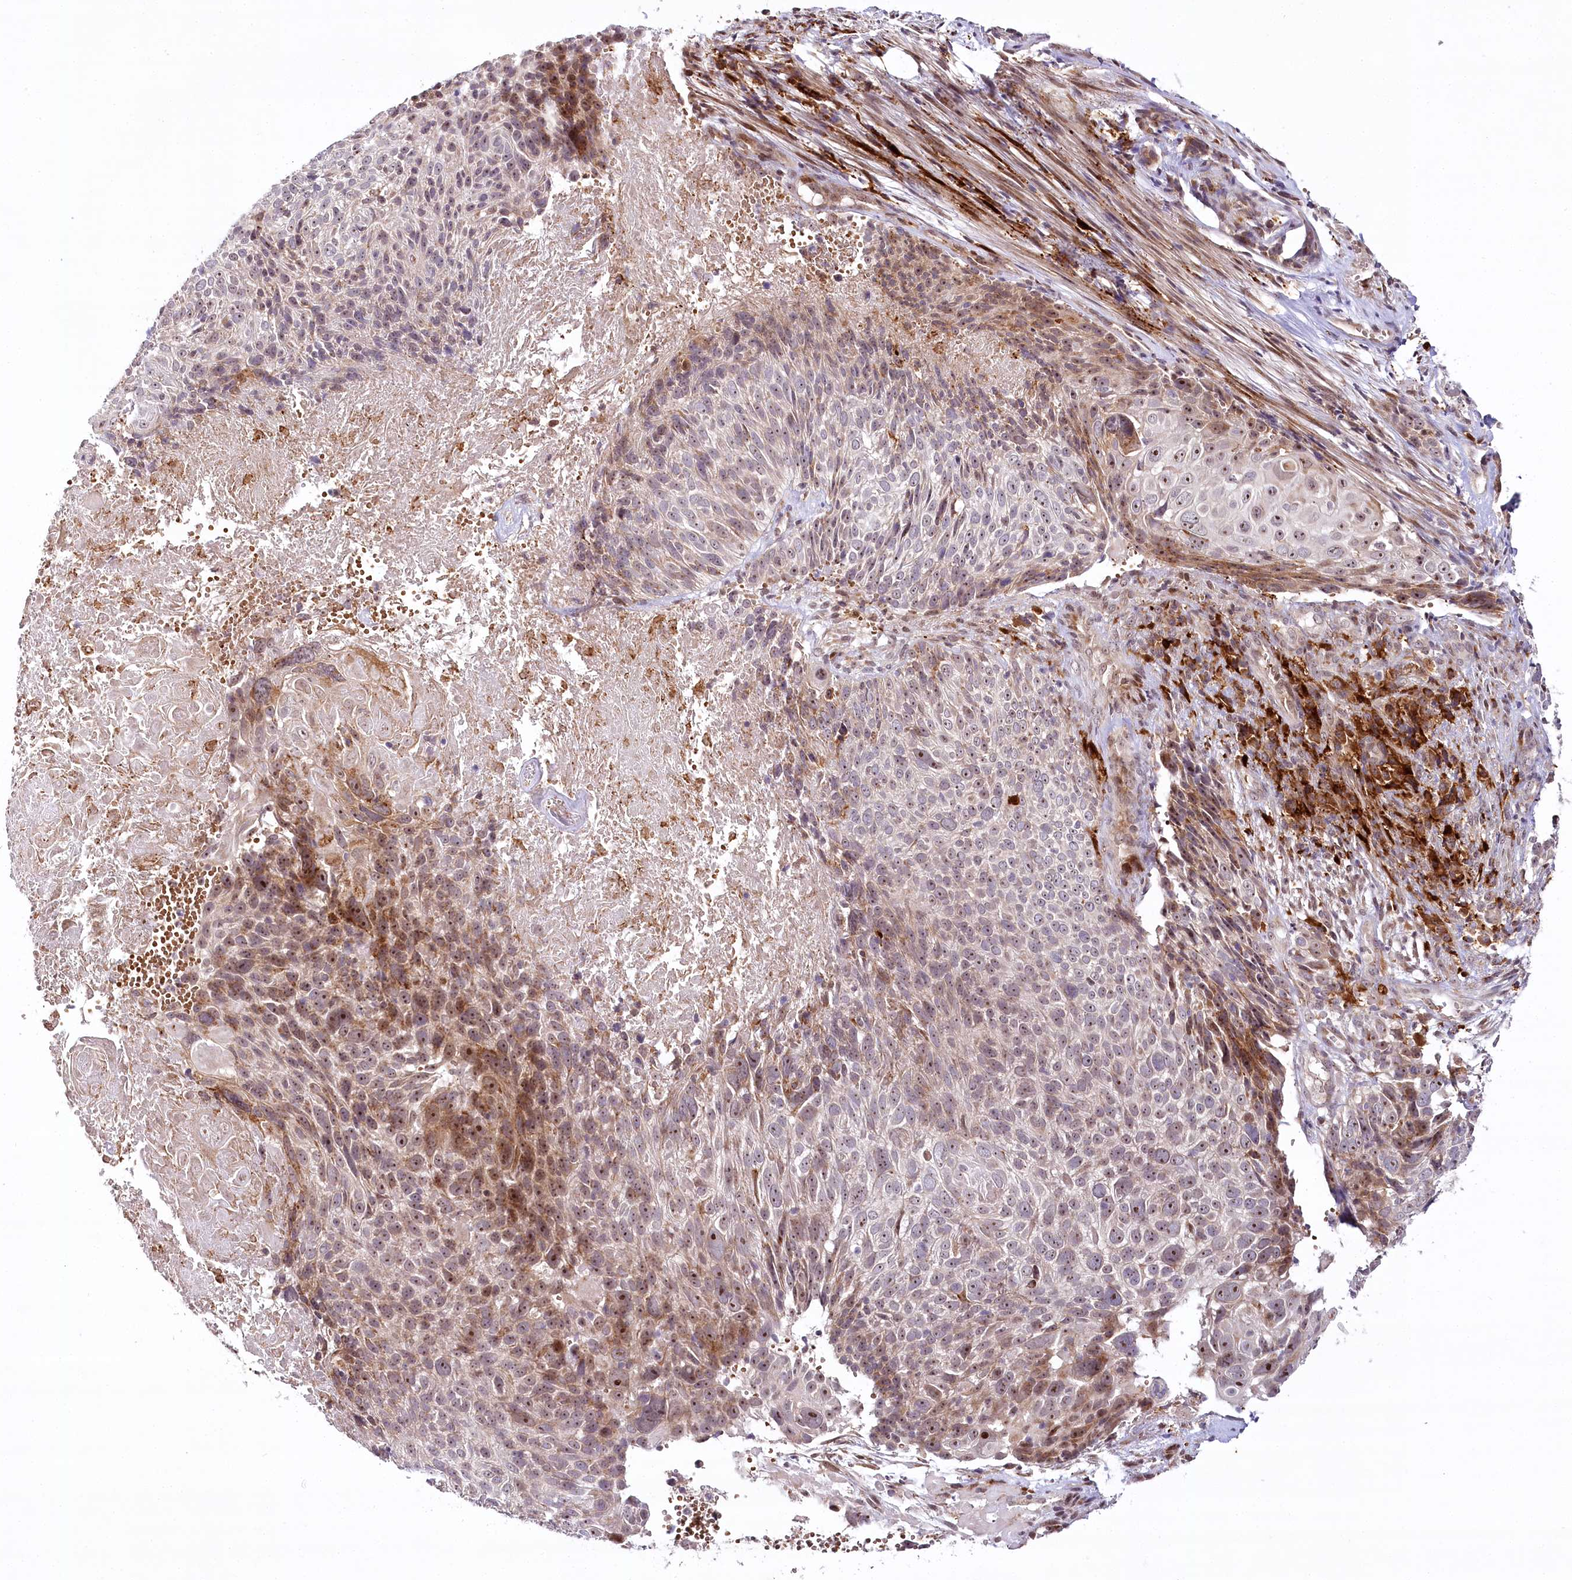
{"staining": {"intensity": "moderate", "quantity": "25%-75%", "location": "cytoplasmic/membranous,nuclear"}, "tissue": "cervical cancer", "cell_type": "Tumor cells", "image_type": "cancer", "snomed": [{"axis": "morphology", "description": "Squamous cell carcinoma, NOS"}, {"axis": "topography", "description": "Cervix"}], "caption": "Immunohistochemical staining of human squamous cell carcinoma (cervical) demonstrates medium levels of moderate cytoplasmic/membranous and nuclear staining in approximately 25%-75% of tumor cells.", "gene": "WDR36", "patient": {"sex": "female", "age": 74}}